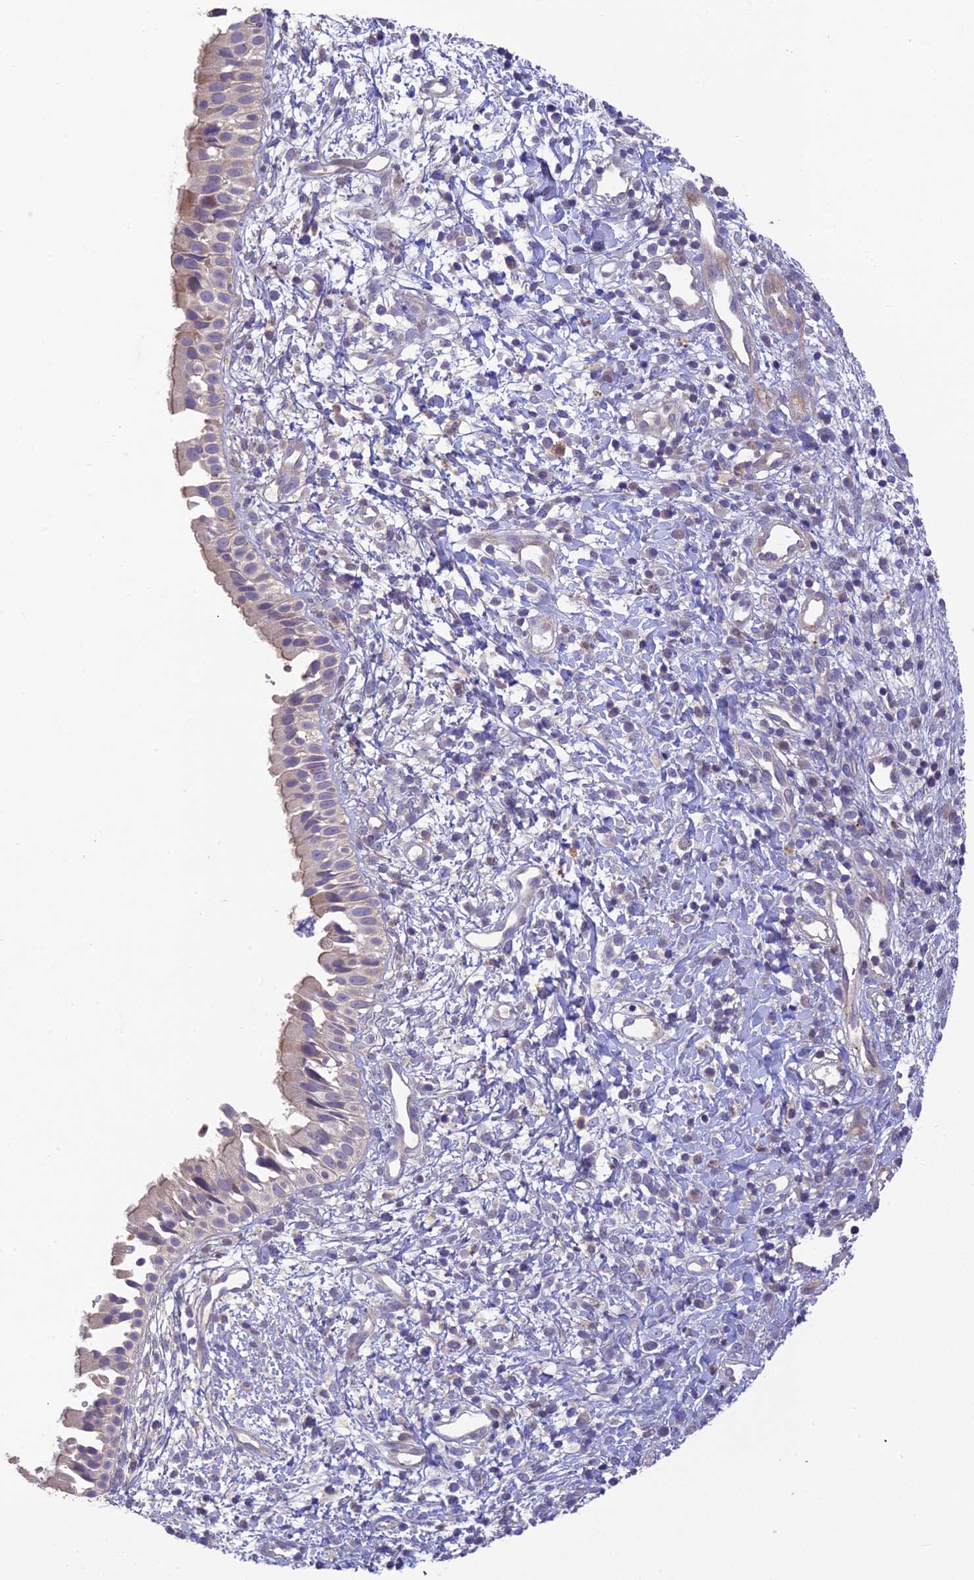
{"staining": {"intensity": "negative", "quantity": "none", "location": "none"}, "tissue": "nasopharynx", "cell_type": "Respiratory epithelial cells", "image_type": "normal", "snomed": [{"axis": "morphology", "description": "Normal tissue, NOS"}, {"axis": "topography", "description": "Nasopharynx"}], "caption": "Immunohistochemical staining of normal nasopharynx displays no significant positivity in respiratory epithelial cells.", "gene": "BMT2", "patient": {"sex": "male", "age": 22}}